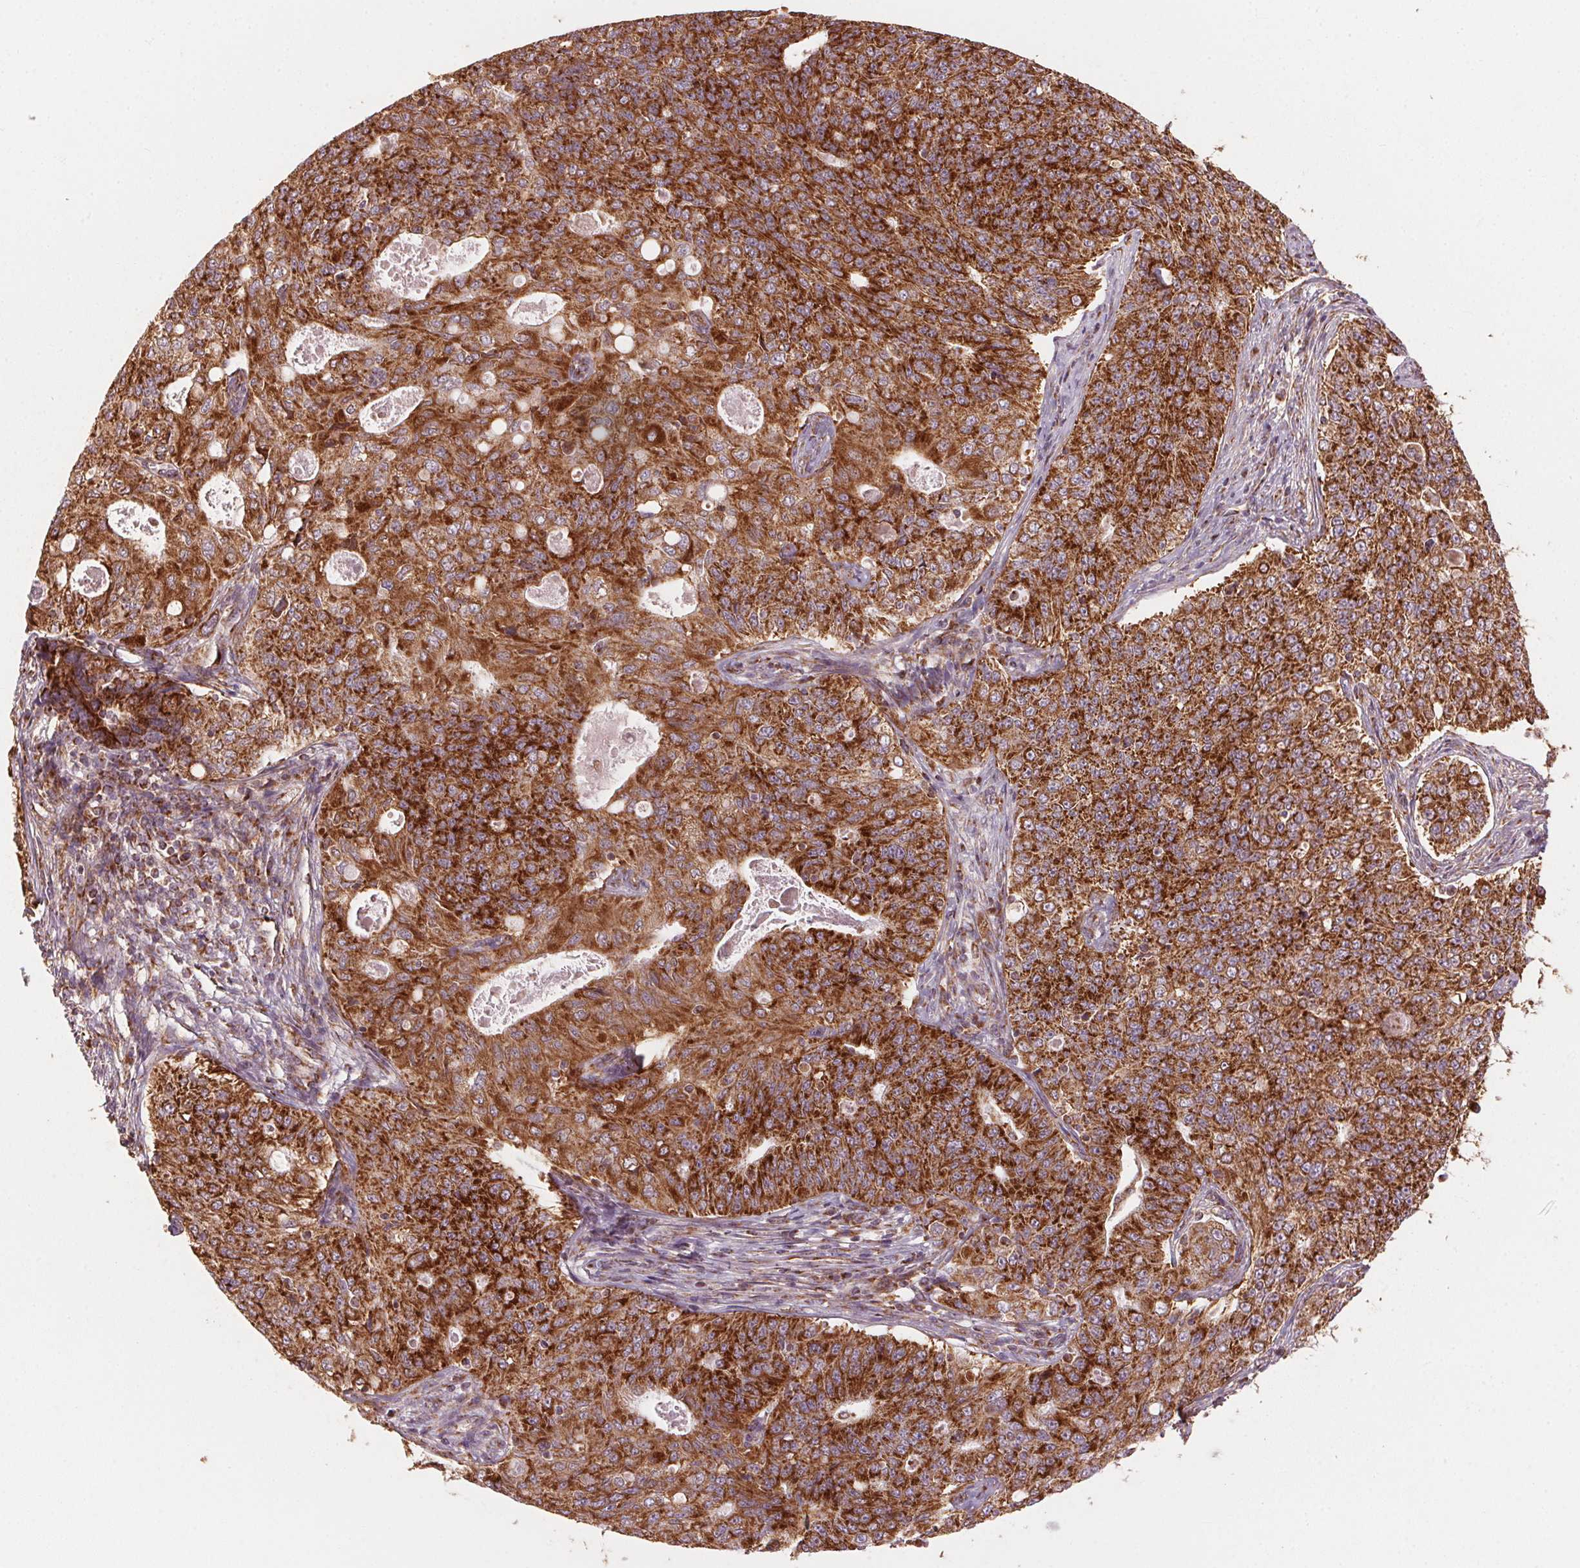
{"staining": {"intensity": "strong", "quantity": ">75%", "location": "cytoplasmic/membranous"}, "tissue": "endometrial cancer", "cell_type": "Tumor cells", "image_type": "cancer", "snomed": [{"axis": "morphology", "description": "Adenocarcinoma, NOS"}, {"axis": "topography", "description": "Endometrium"}], "caption": "Protein expression analysis of endometrial cancer (adenocarcinoma) displays strong cytoplasmic/membranous expression in approximately >75% of tumor cells.", "gene": "TOMM70", "patient": {"sex": "female", "age": 43}}